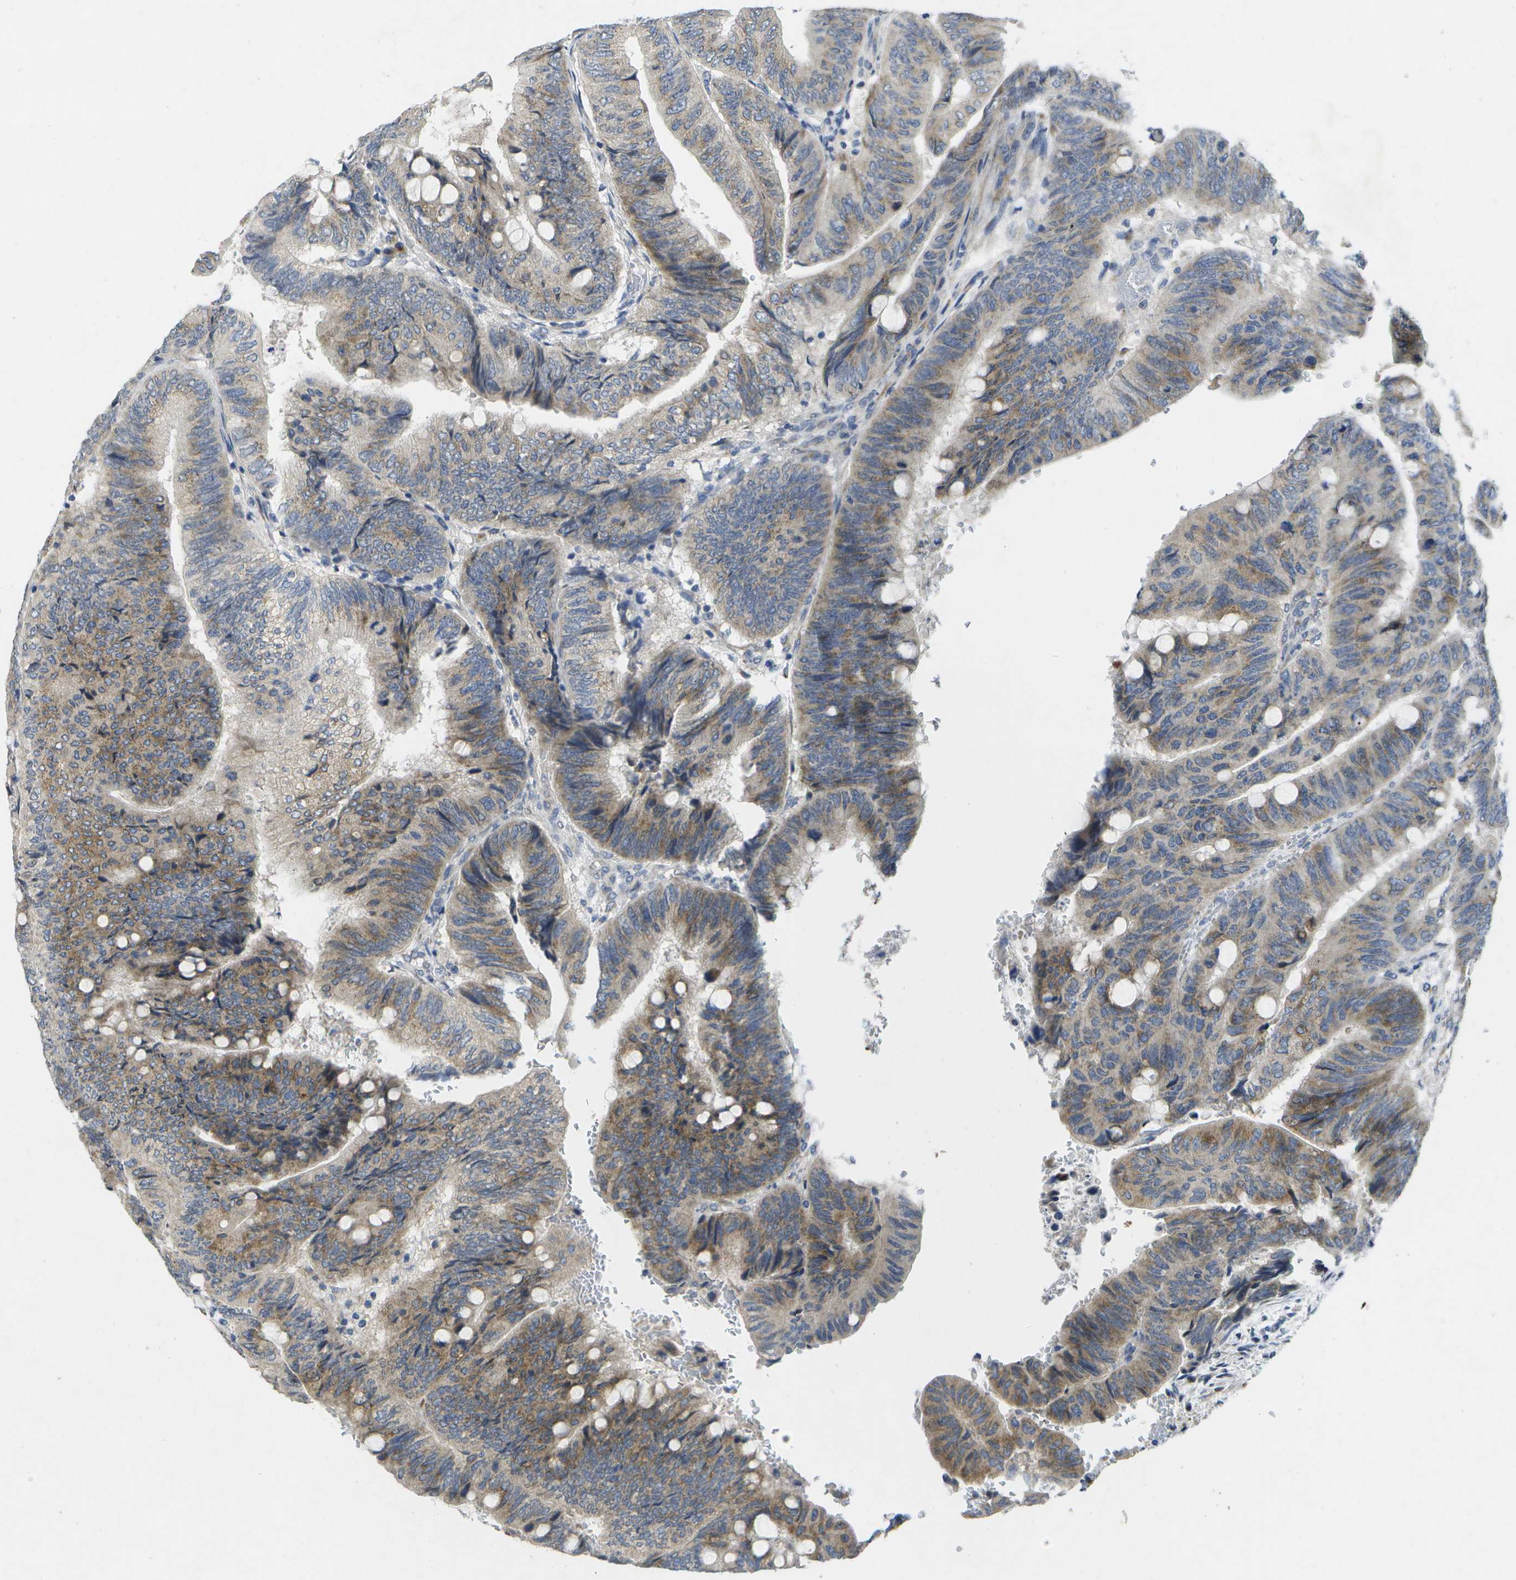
{"staining": {"intensity": "moderate", "quantity": "25%-75%", "location": "cytoplasmic/membranous"}, "tissue": "colorectal cancer", "cell_type": "Tumor cells", "image_type": "cancer", "snomed": [{"axis": "morphology", "description": "Normal tissue, NOS"}, {"axis": "morphology", "description": "Adenocarcinoma, NOS"}, {"axis": "topography", "description": "Rectum"}, {"axis": "topography", "description": "Peripheral nerve tissue"}], "caption": "Colorectal cancer (adenocarcinoma) was stained to show a protein in brown. There is medium levels of moderate cytoplasmic/membranous expression in about 25%-75% of tumor cells. The staining was performed using DAB to visualize the protein expression in brown, while the nuclei were stained in blue with hematoxylin (Magnification: 20x).", "gene": "KDELR1", "patient": {"sex": "male", "age": 92}}